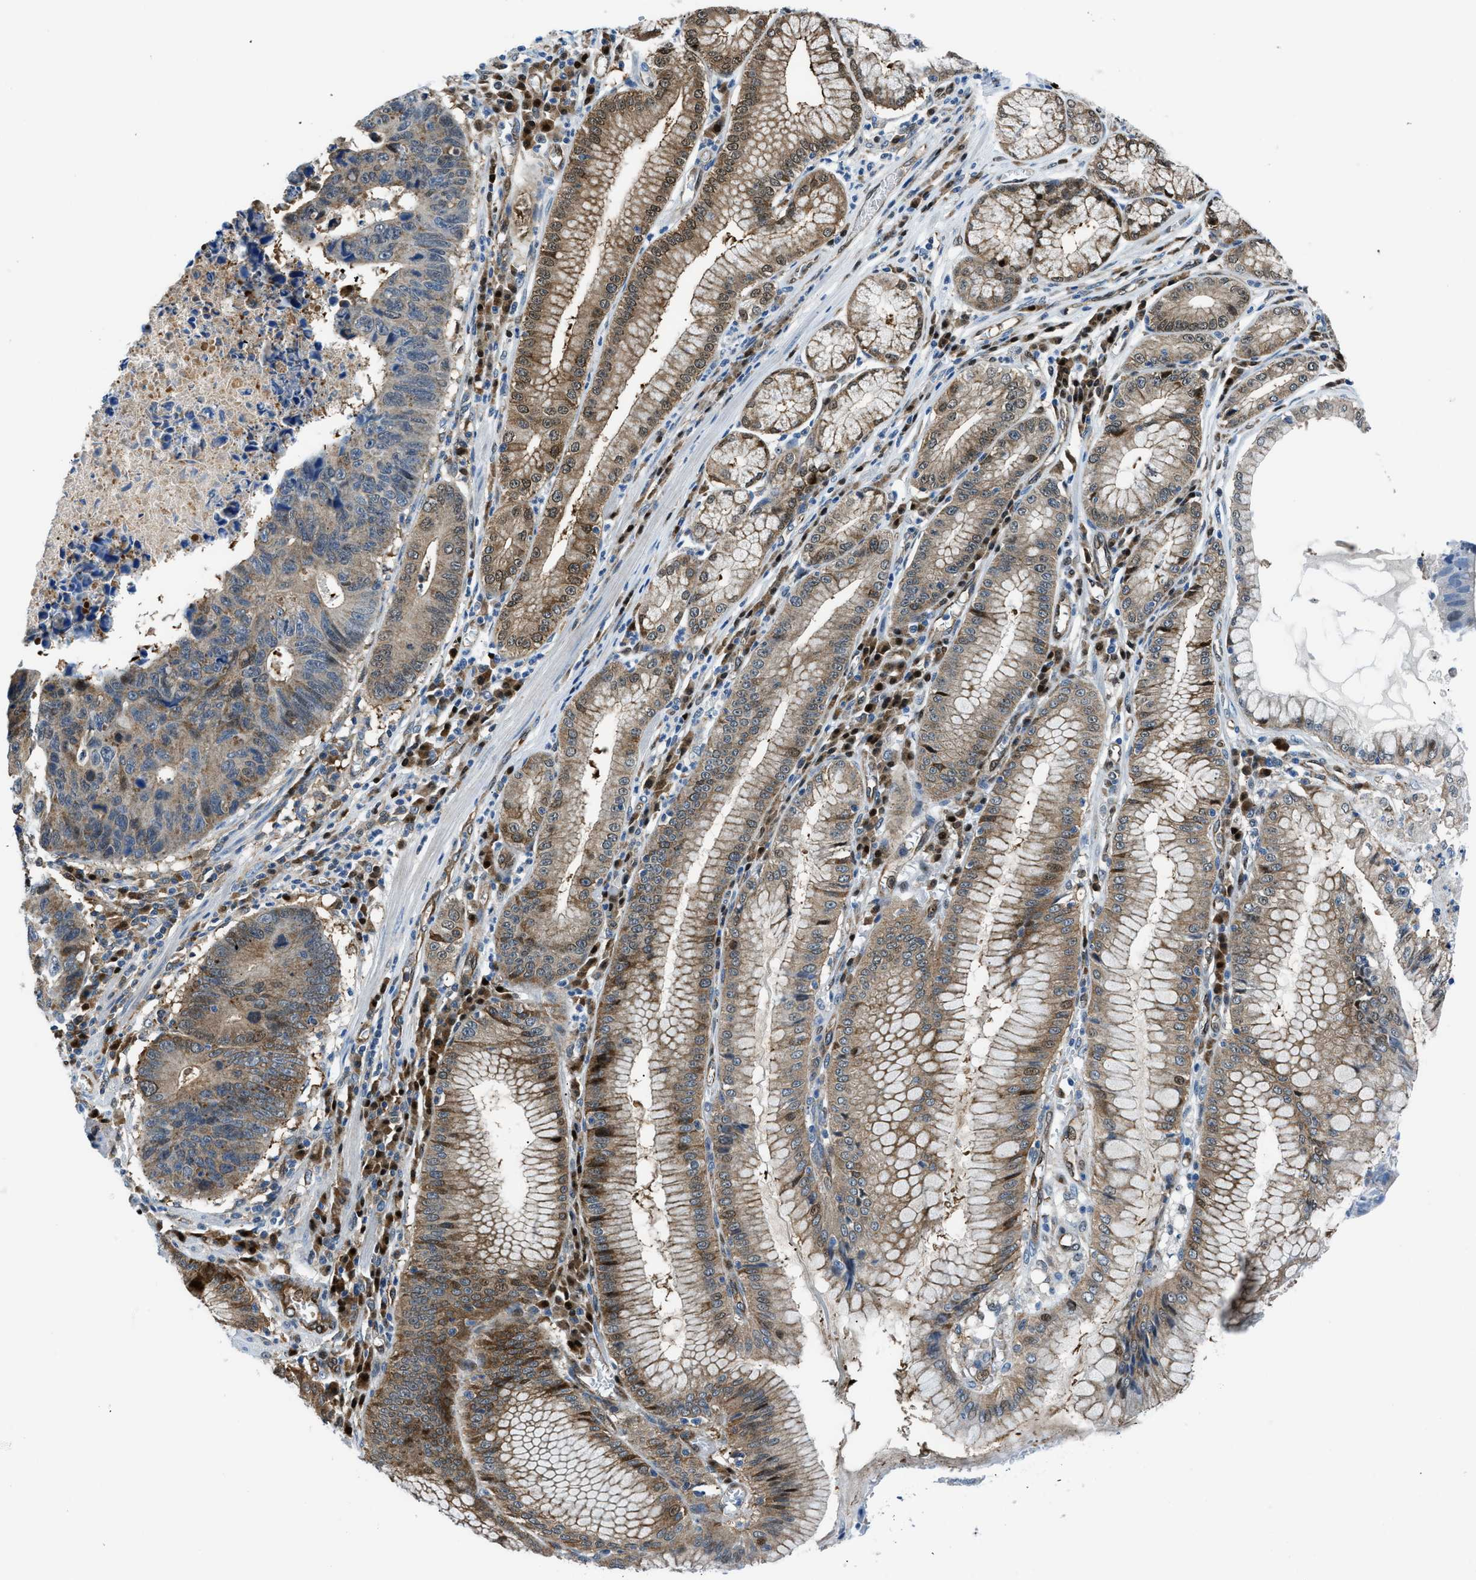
{"staining": {"intensity": "weak", "quantity": "25%-75%", "location": "cytoplasmic/membranous,nuclear"}, "tissue": "stomach cancer", "cell_type": "Tumor cells", "image_type": "cancer", "snomed": [{"axis": "morphology", "description": "Adenocarcinoma, NOS"}, {"axis": "topography", "description": "Stomach"}], "caption": "IHC micrograph of neoplastic tissue: human adenocarcinoma (stomach) stained using immunohistochemistry (IHC) shows low levels of weak protein expression localized specifically in the cytoplasmic/membranous and nuclear of tumor cells, appearing as a cytoplasmic/membranous and nuclear brown color.", "gene": "YWHAE", "patient": {"sex": "male", "age": 59}}